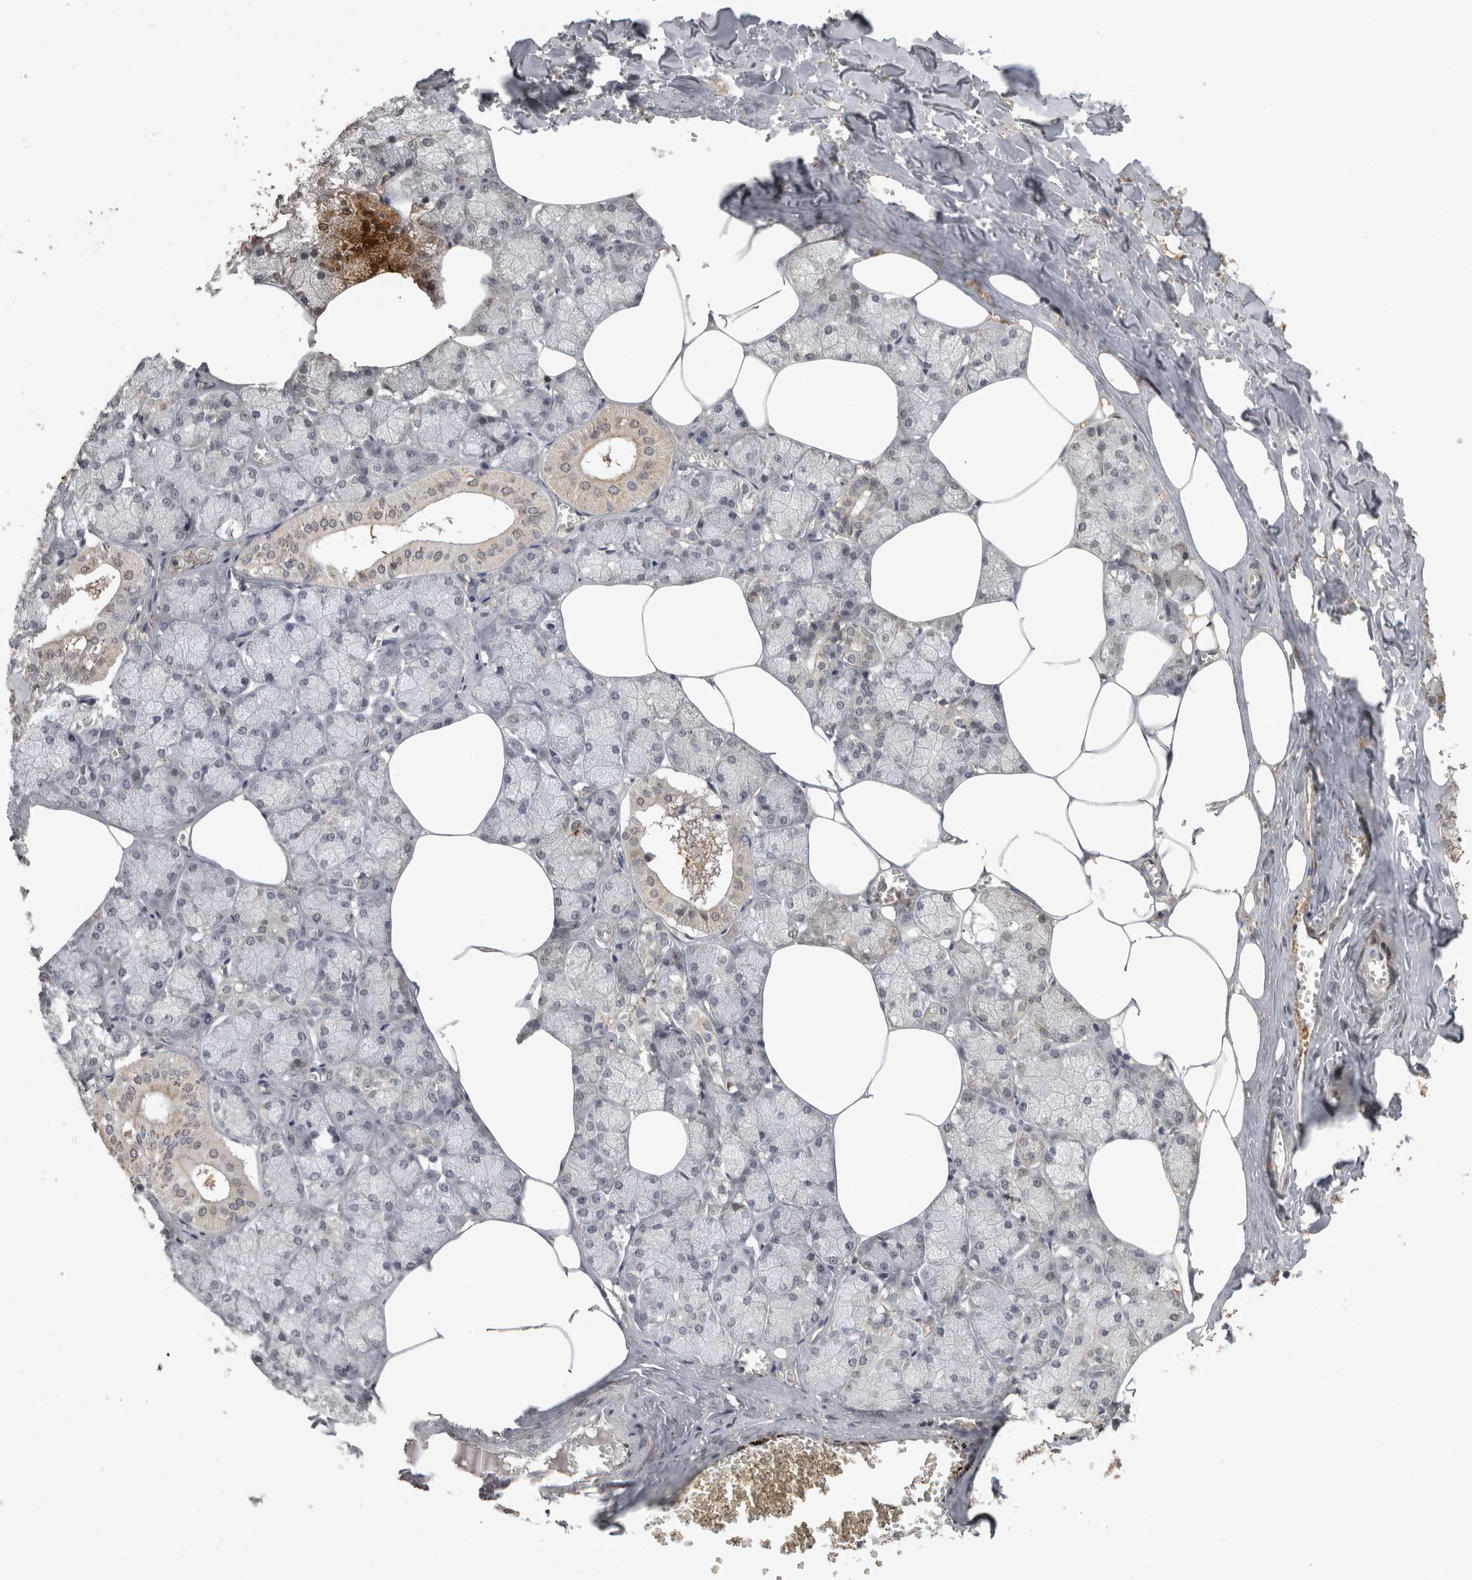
{"staining": {"intensity": "weak", "quantity": "<25%", "location": "cytoplasmic/membranous,nuclear"}, "tissue": "salivary gland", "cell_type": "Glandular cells", "image_type": "normal", "snomed": [{"axis": "morphology", "description": "Normal tissue, NOS"}, {"axis": "topography", "description": "Salivary gland"}], "caption": "IHC photomicrograph of unremarkable salivary gland stained for a protein (brown), which reveals no staining in glandular cells.", "gene": "MEP1A", "patient": {"sex": "male", "age": 62}}